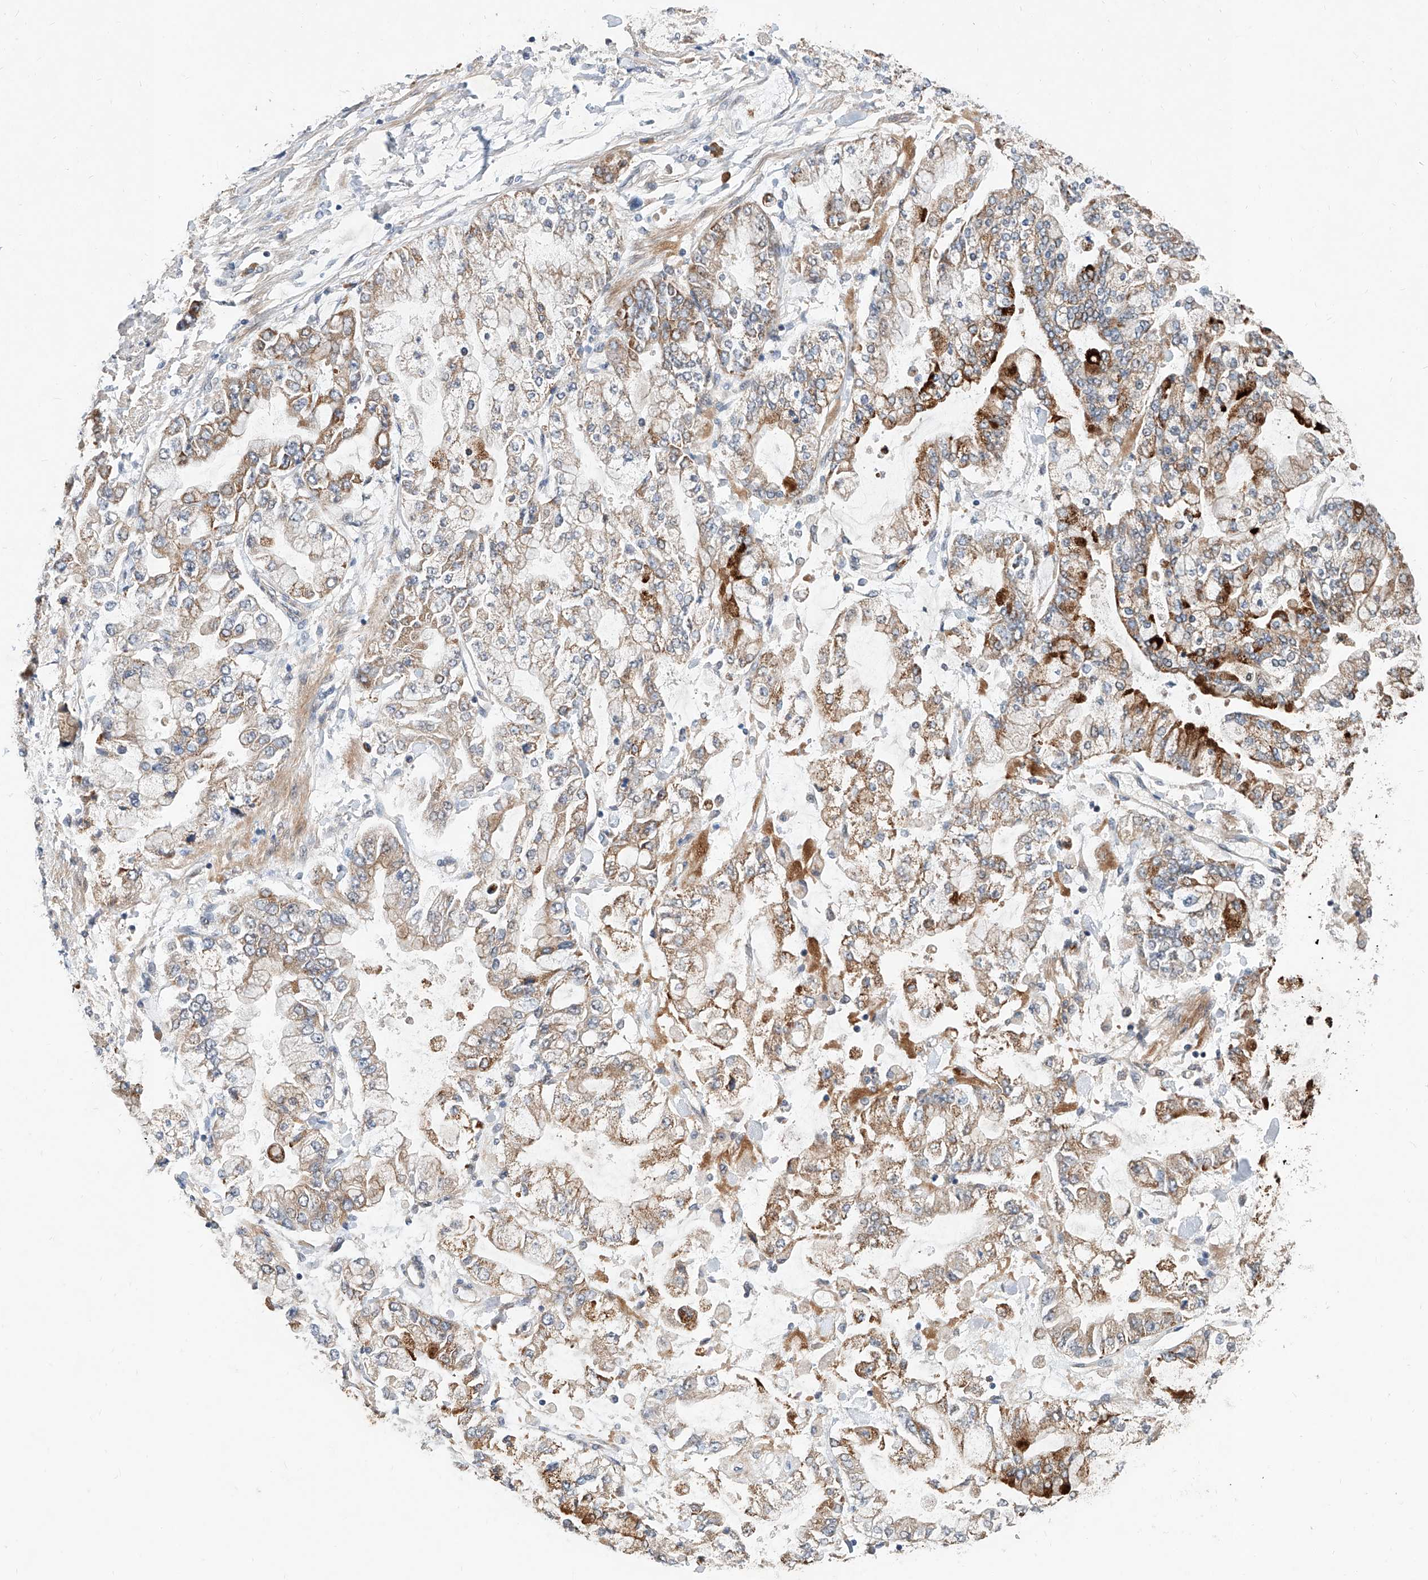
{"staining": {"intensity": "moderate", "quantity": ">75%", "location": "cytoplasmic/membranous"}, "tissue": "stomach cancer", "cell_type": "Tumor cells", "image_type": "cancer", "snomed": [{"axis": "morphology", "description": "Normal tissue, NOS"}, {"axis": "morphology", "description": "Adenocarcinoma, NOS"}, {"axis": "topography", "description": "Stomach, upper"}, {"axis": "topography", "description": "Stomach"}], "caption": "Protein analysis of stomach adenocarcinoma tissue displays moderate cytoplasmic/membranous staining in approximately >75% of tumor cells.", "gene": "MFSD4B", "patient": {"sex": "male", "age": 76}}